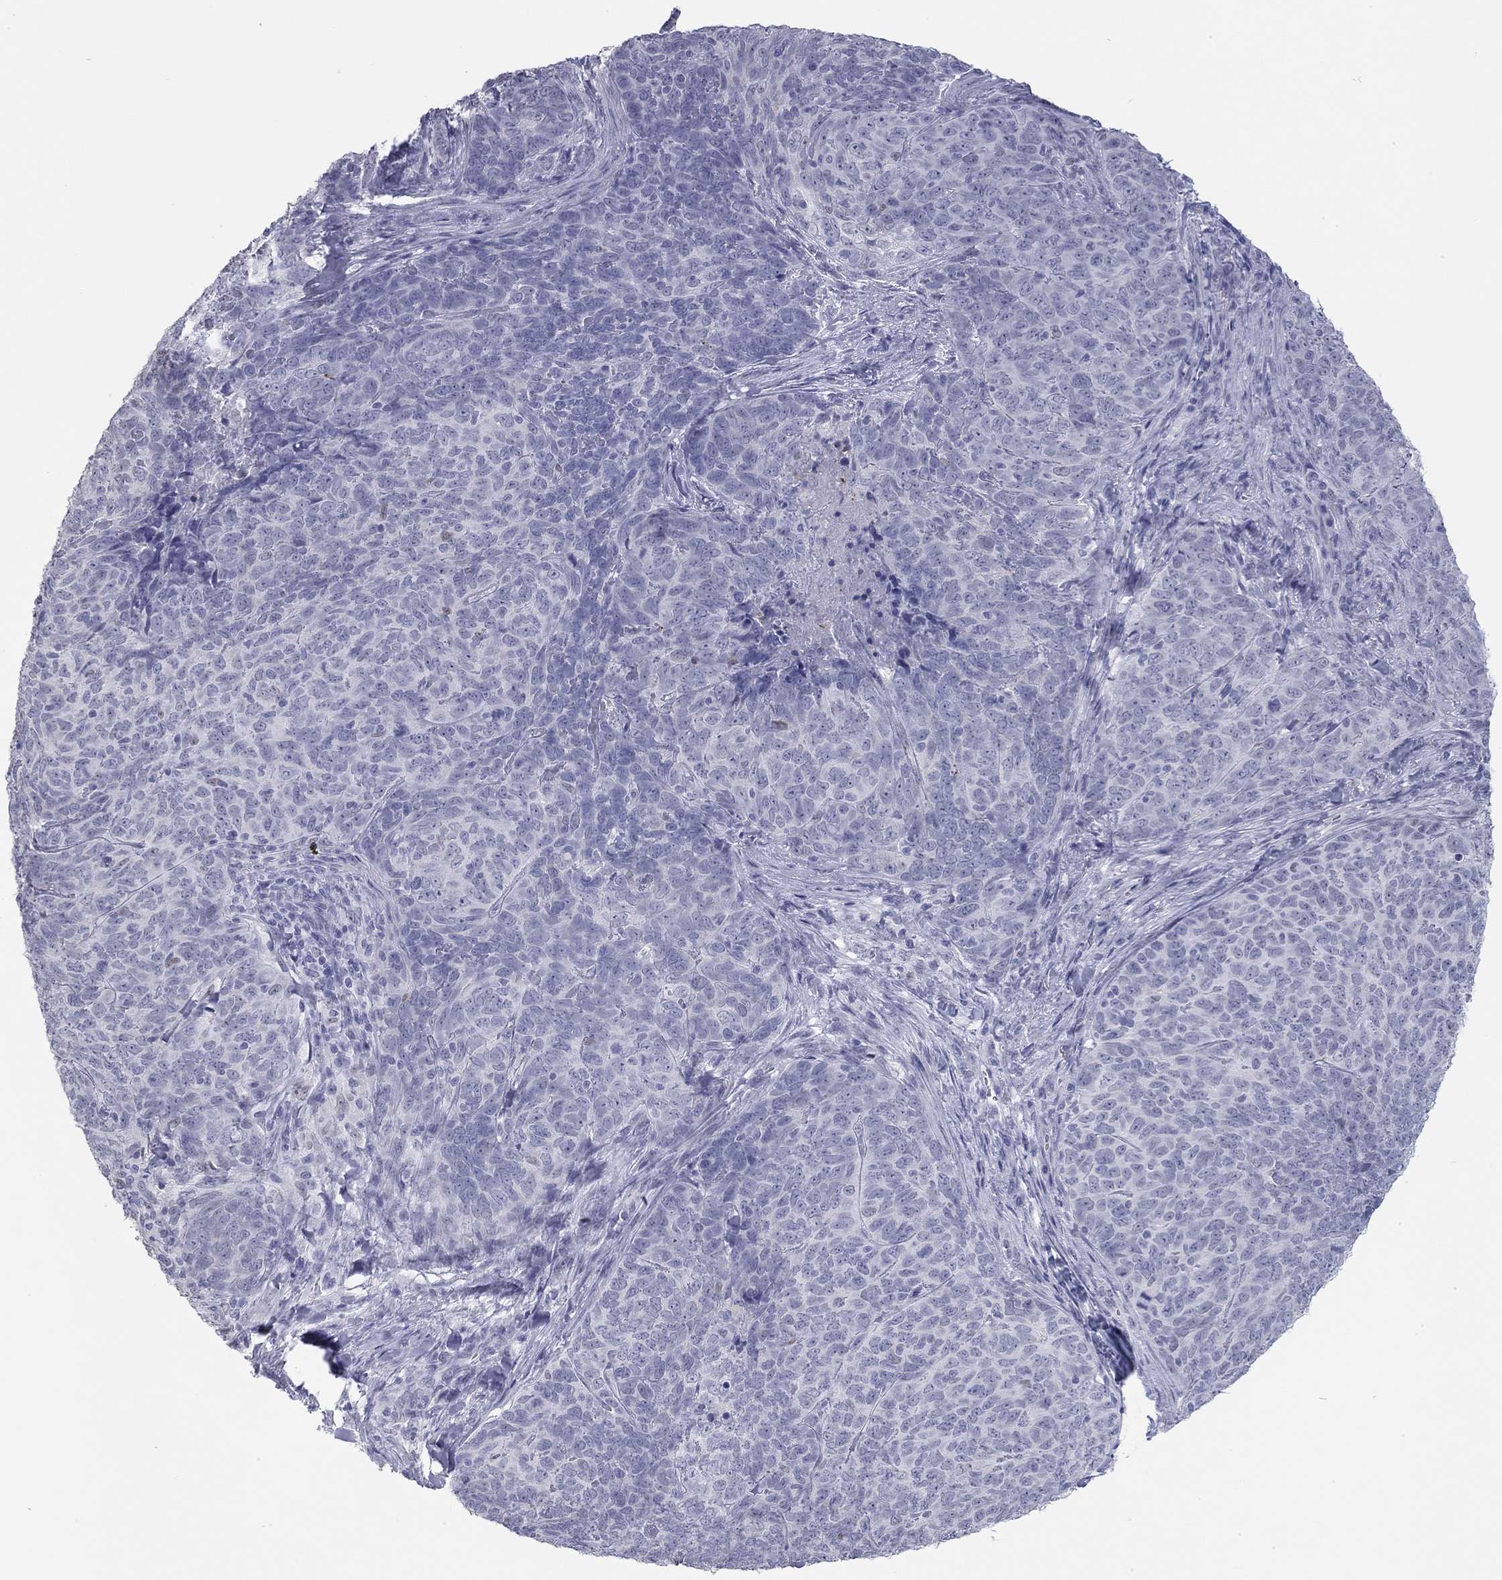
{"staining": {"intensity": "negative", "quantity": "none", "location": "none"}, "tissue": "skin cancer", "cell_type": "Tumor cells", "image_type": "cancer", "snomed": [{"axis": "morphology", "description": "Squamous cell carcinoma, NOS"}, {"axis": "topography", "description": "Skin"}, {"axis": "topography", "description": "Anal"}], "caption": "Tumor cells show no significant positivity in skin cancer.", "gene": "AK8", "patient": {"sex": "female", "age": 51}}